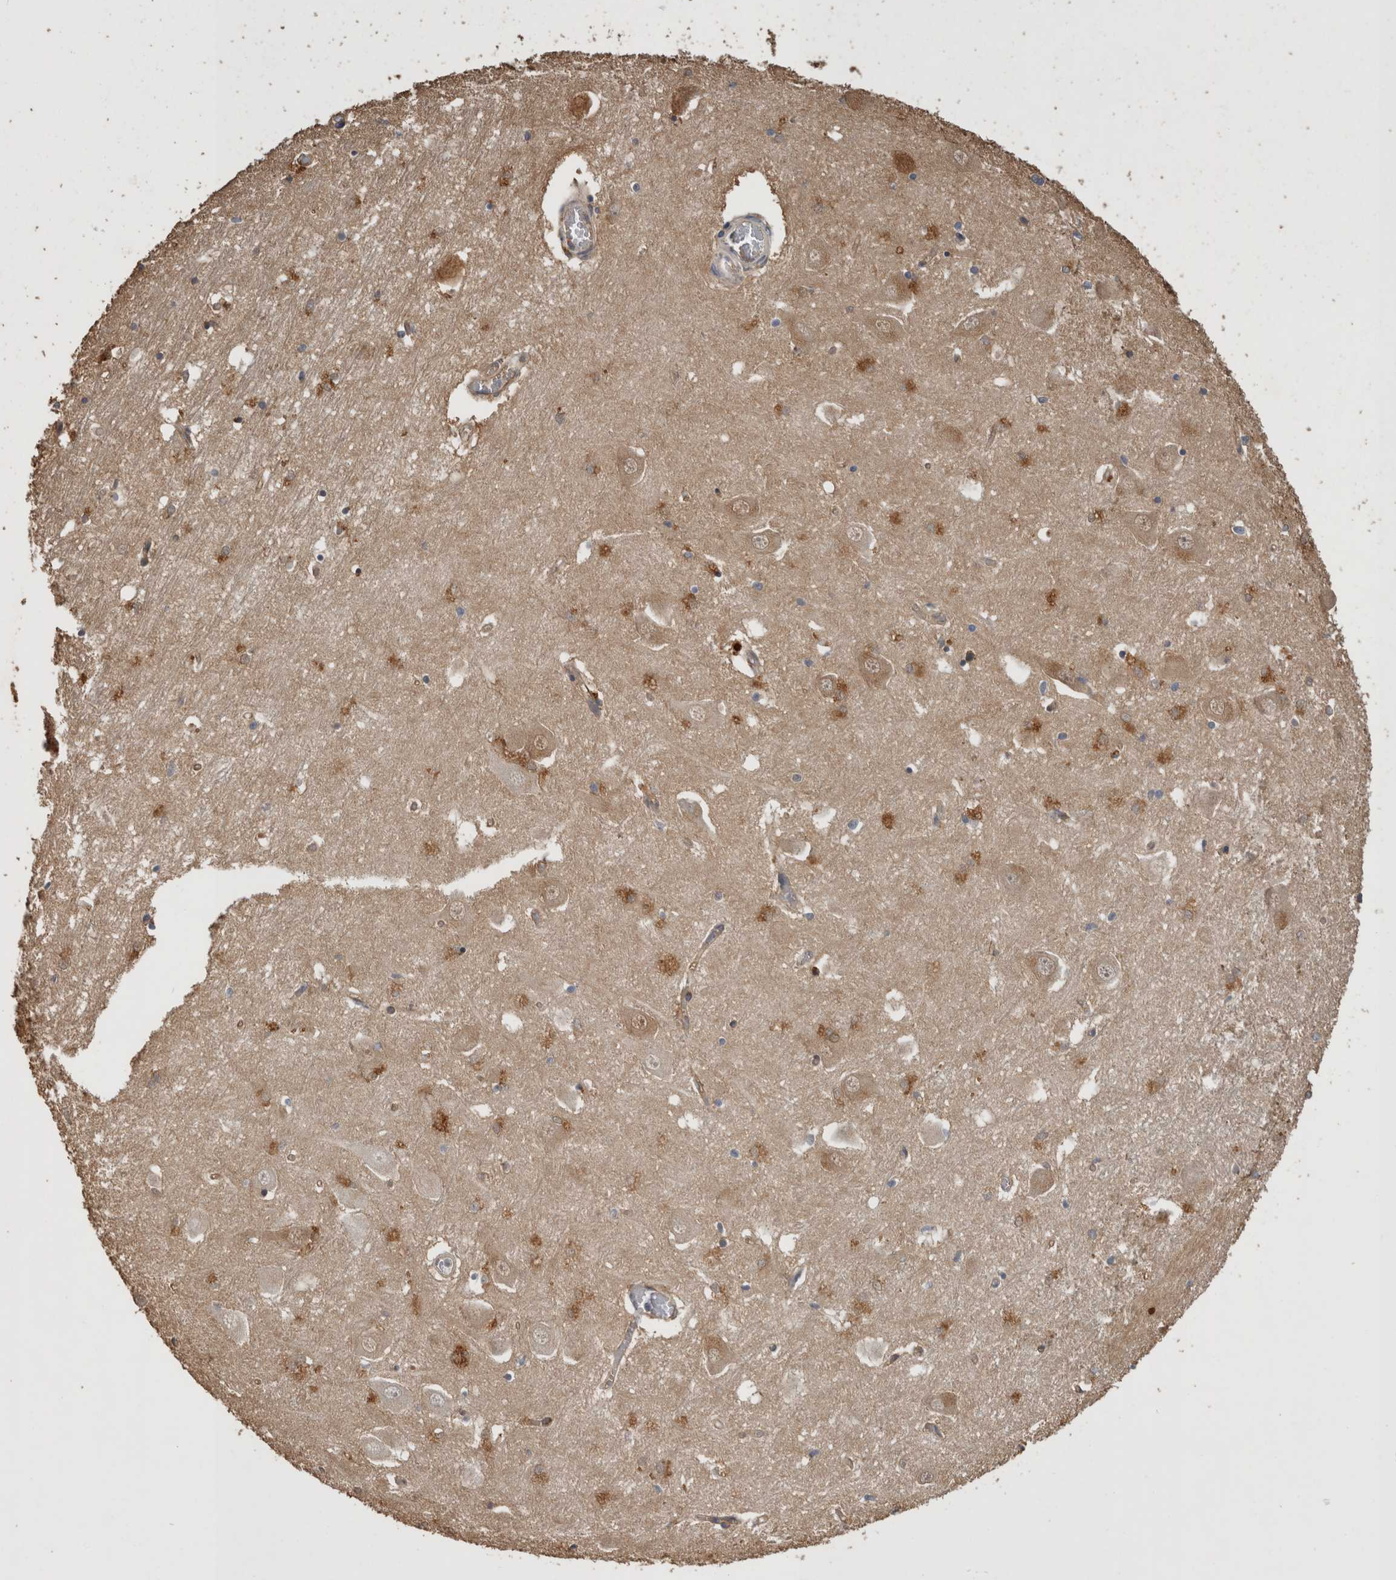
{"staining": {"intensity": "negative", "quantity": "none", "location": "none"}, "tissue": "hippocampus", "cell_type": "Glial cells", "image_type": "normal", "snomed": [{"axis": "morphology", "description": "Normal tissue, NOS"}, {"axis": "topography", "description": "Hippocampus"}], "caption": "Glial cells are negative for protein expression in benign human hippocampus.", "gene": "RHPN1", "patient": {"sex": "male", "age": 70}}